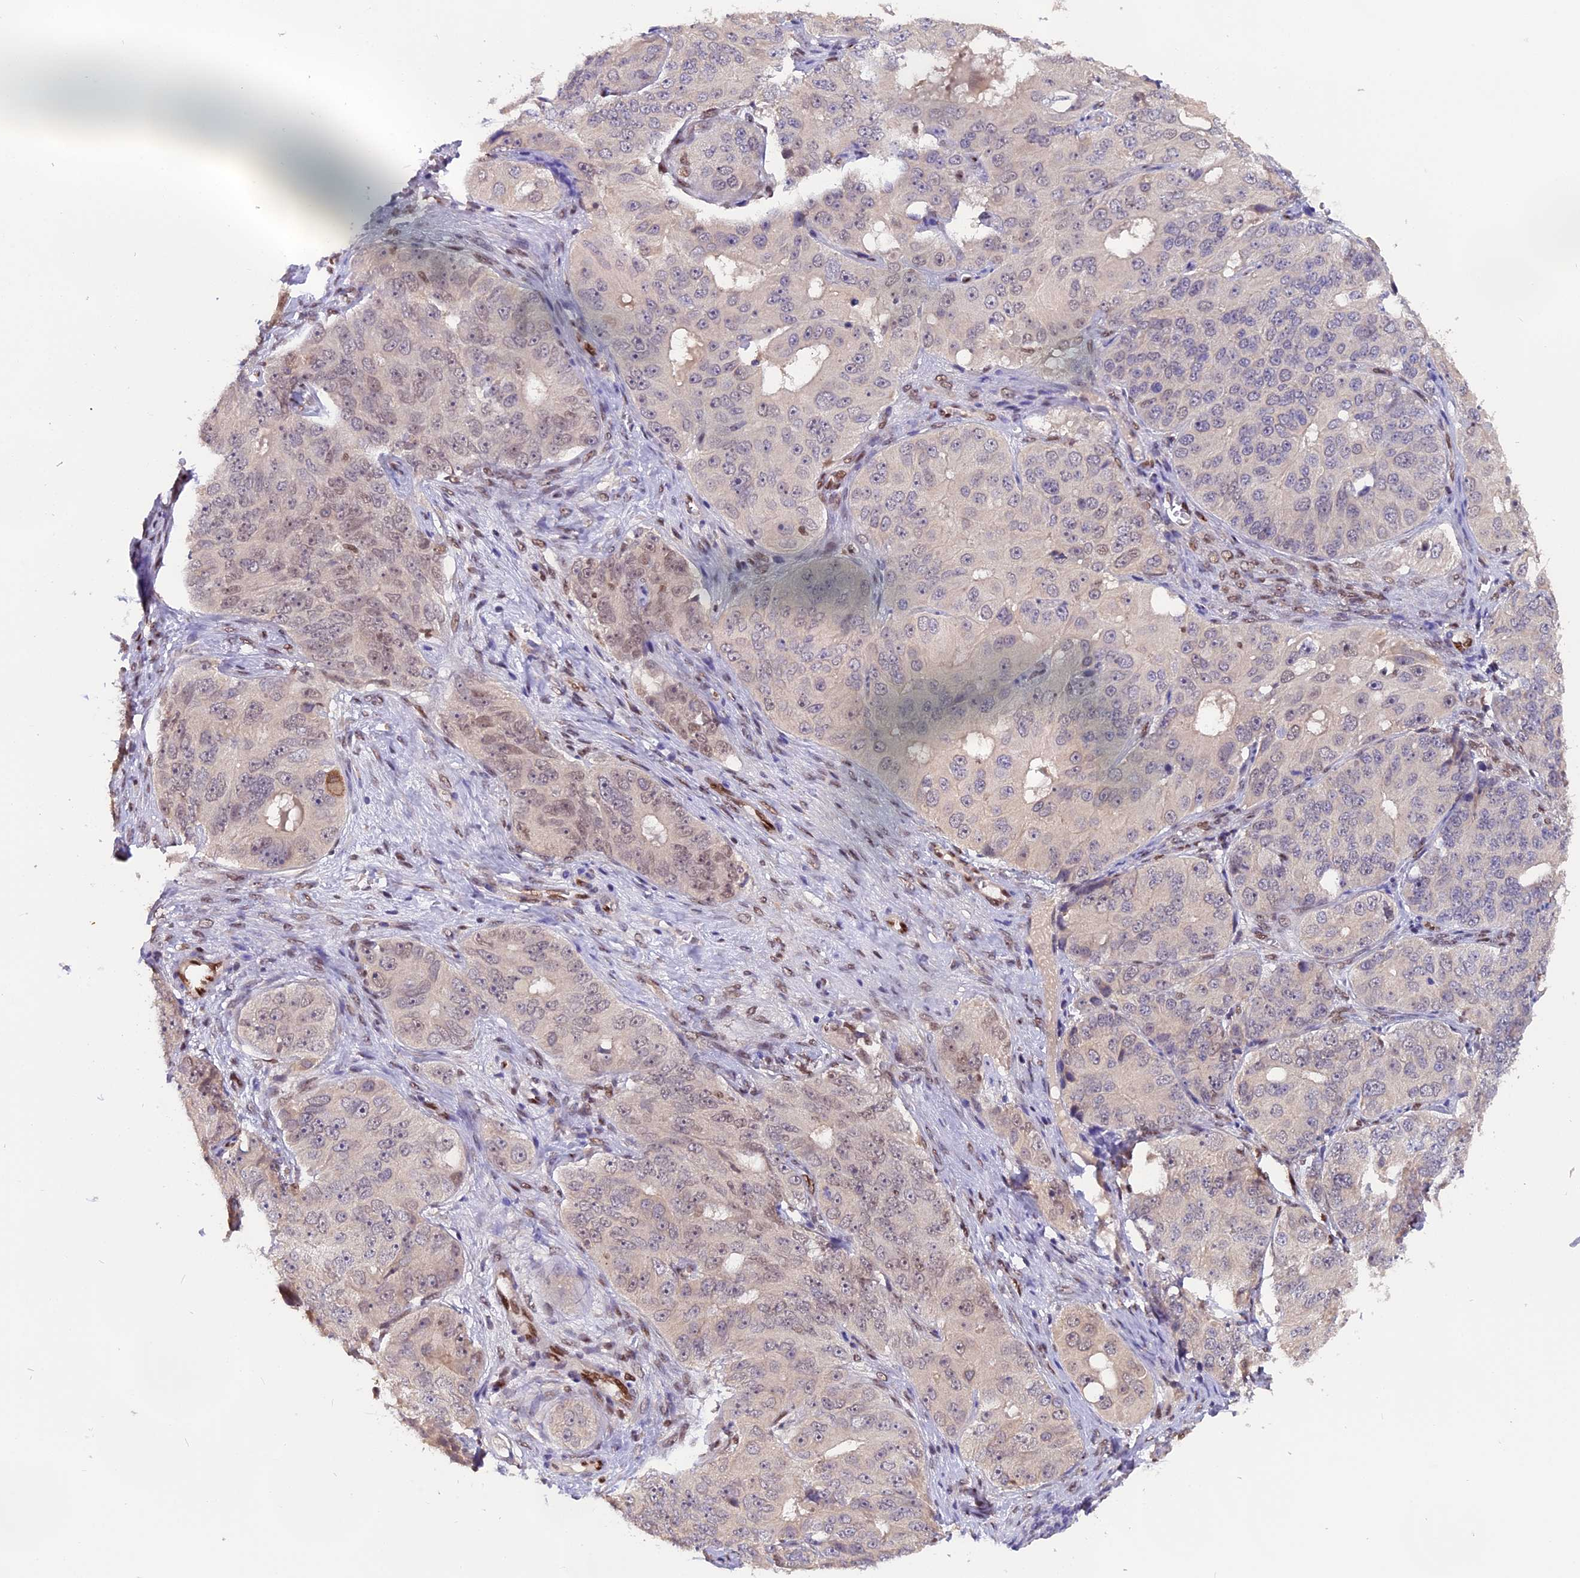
{"staining": {"intensity": "weak", "quantity": "<25%", "location": "nuclear"}, "tissue": "ovarian cancer", "cell_type": "Tumor cells", "image_type": "cancer", "snomed": [{"axis": "morphology", "description": "Carcinoma, endometroid"}, {"axis": "topography", "description": "Ovary"}], "caption": "DAB (3,3'-diaminobenzidine) immunohistochemical staining of human ovarian cancer reveals no significant positivity in tumor cells.", "gene": "FAM118B", "patient": {"sex": "female", "age": 51}}